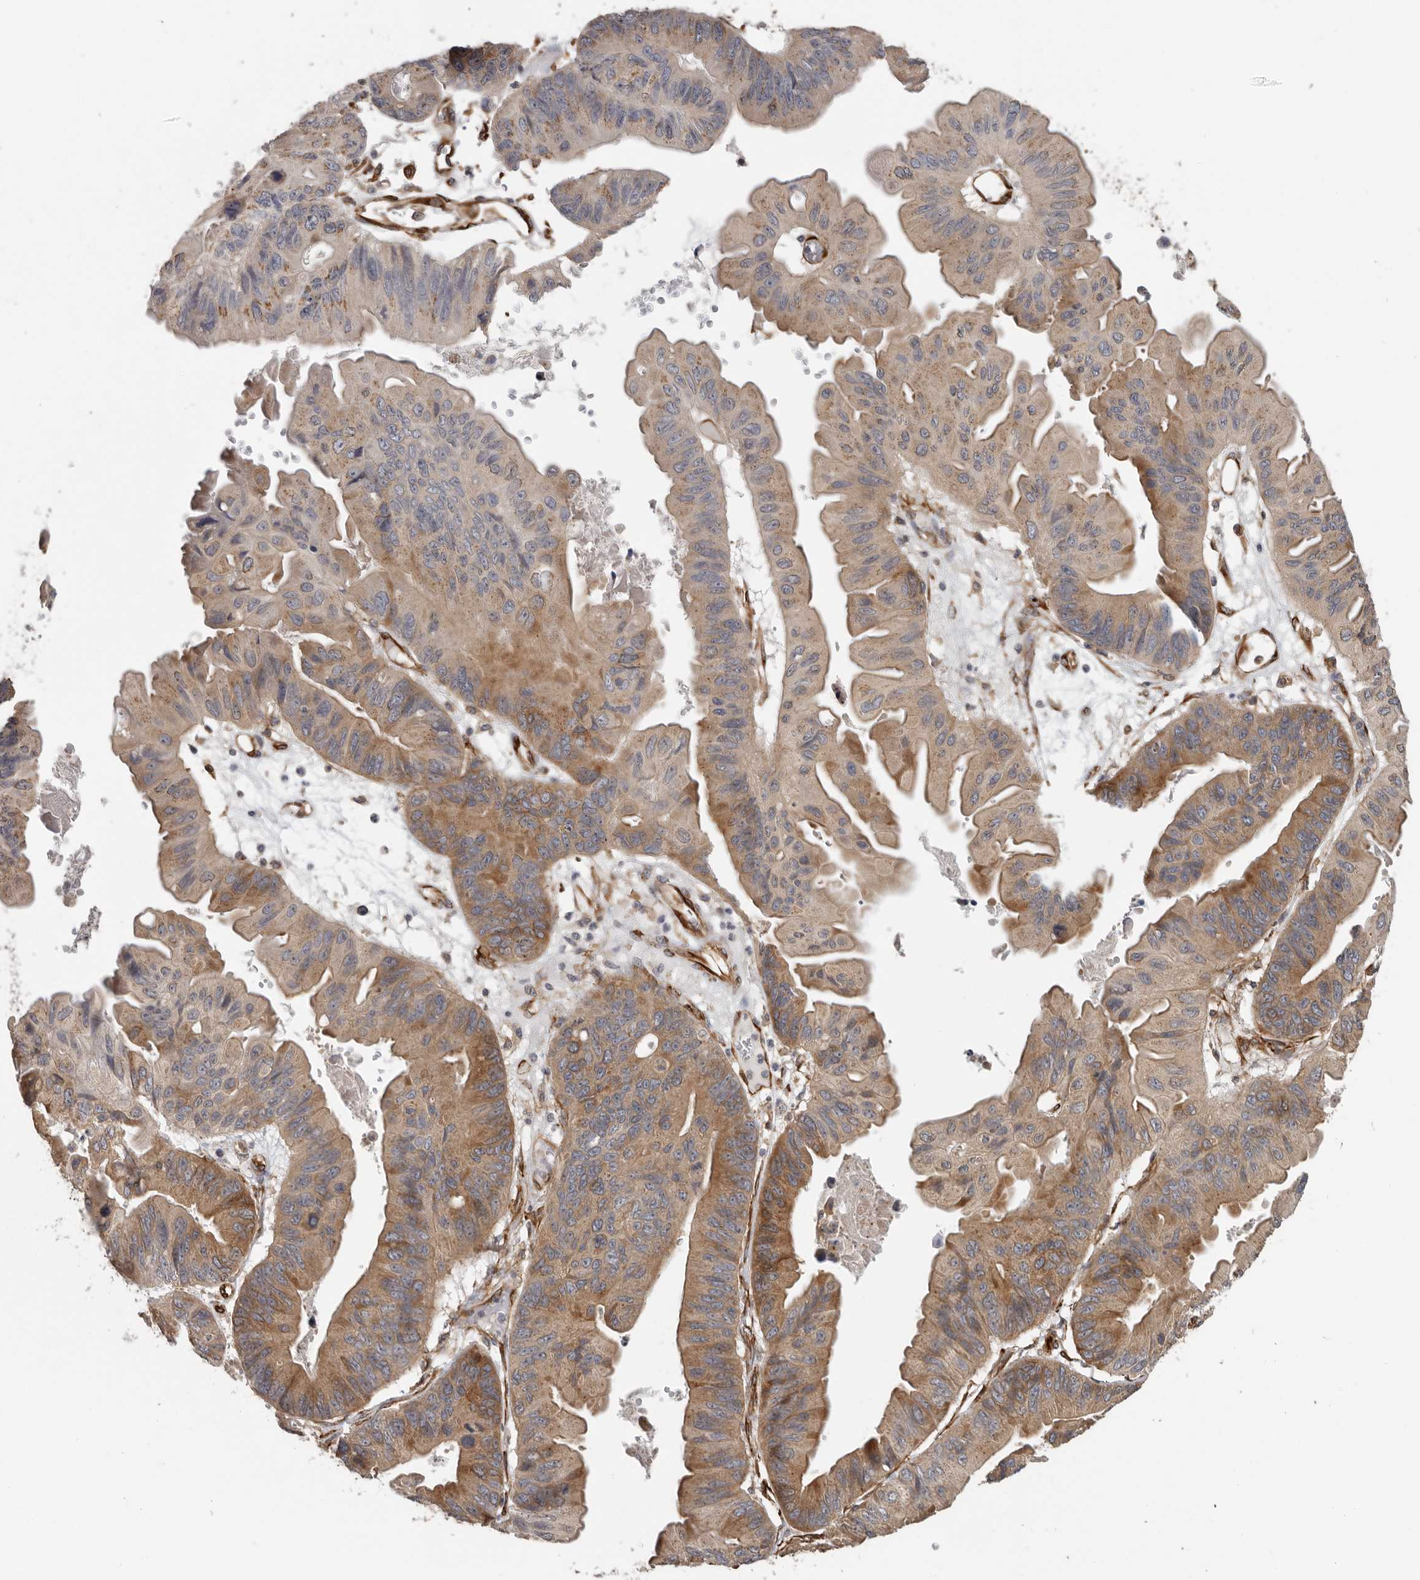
{"staining": {"intensity": "moderate", "quantity": ">75%", "location": "cytoplasmic/membranous"}, "tissue": "ovarian cancer", "cell_type": "Tumor cells", "image_type": "cancer", "snomed": [{"axis": "morphology", "description": "Cystadenocarcinoma, mucinous, NOS"}, {"axis": "topography", "description": "Ovary"}], "caption": "A brown stain shows moderate cytoplasmic/membranous staining of a protein in human ovarian cancer (mucinous cystadenocarcinoma) tumor cells. (Stains: DAB (3,3'-diaminobenzidine) in brown, nuclei in blue, Microscopy: brightfield microscopy at high magnification).", "gene": "CEP350", "patient": {"sex": "female", "age": 61}}